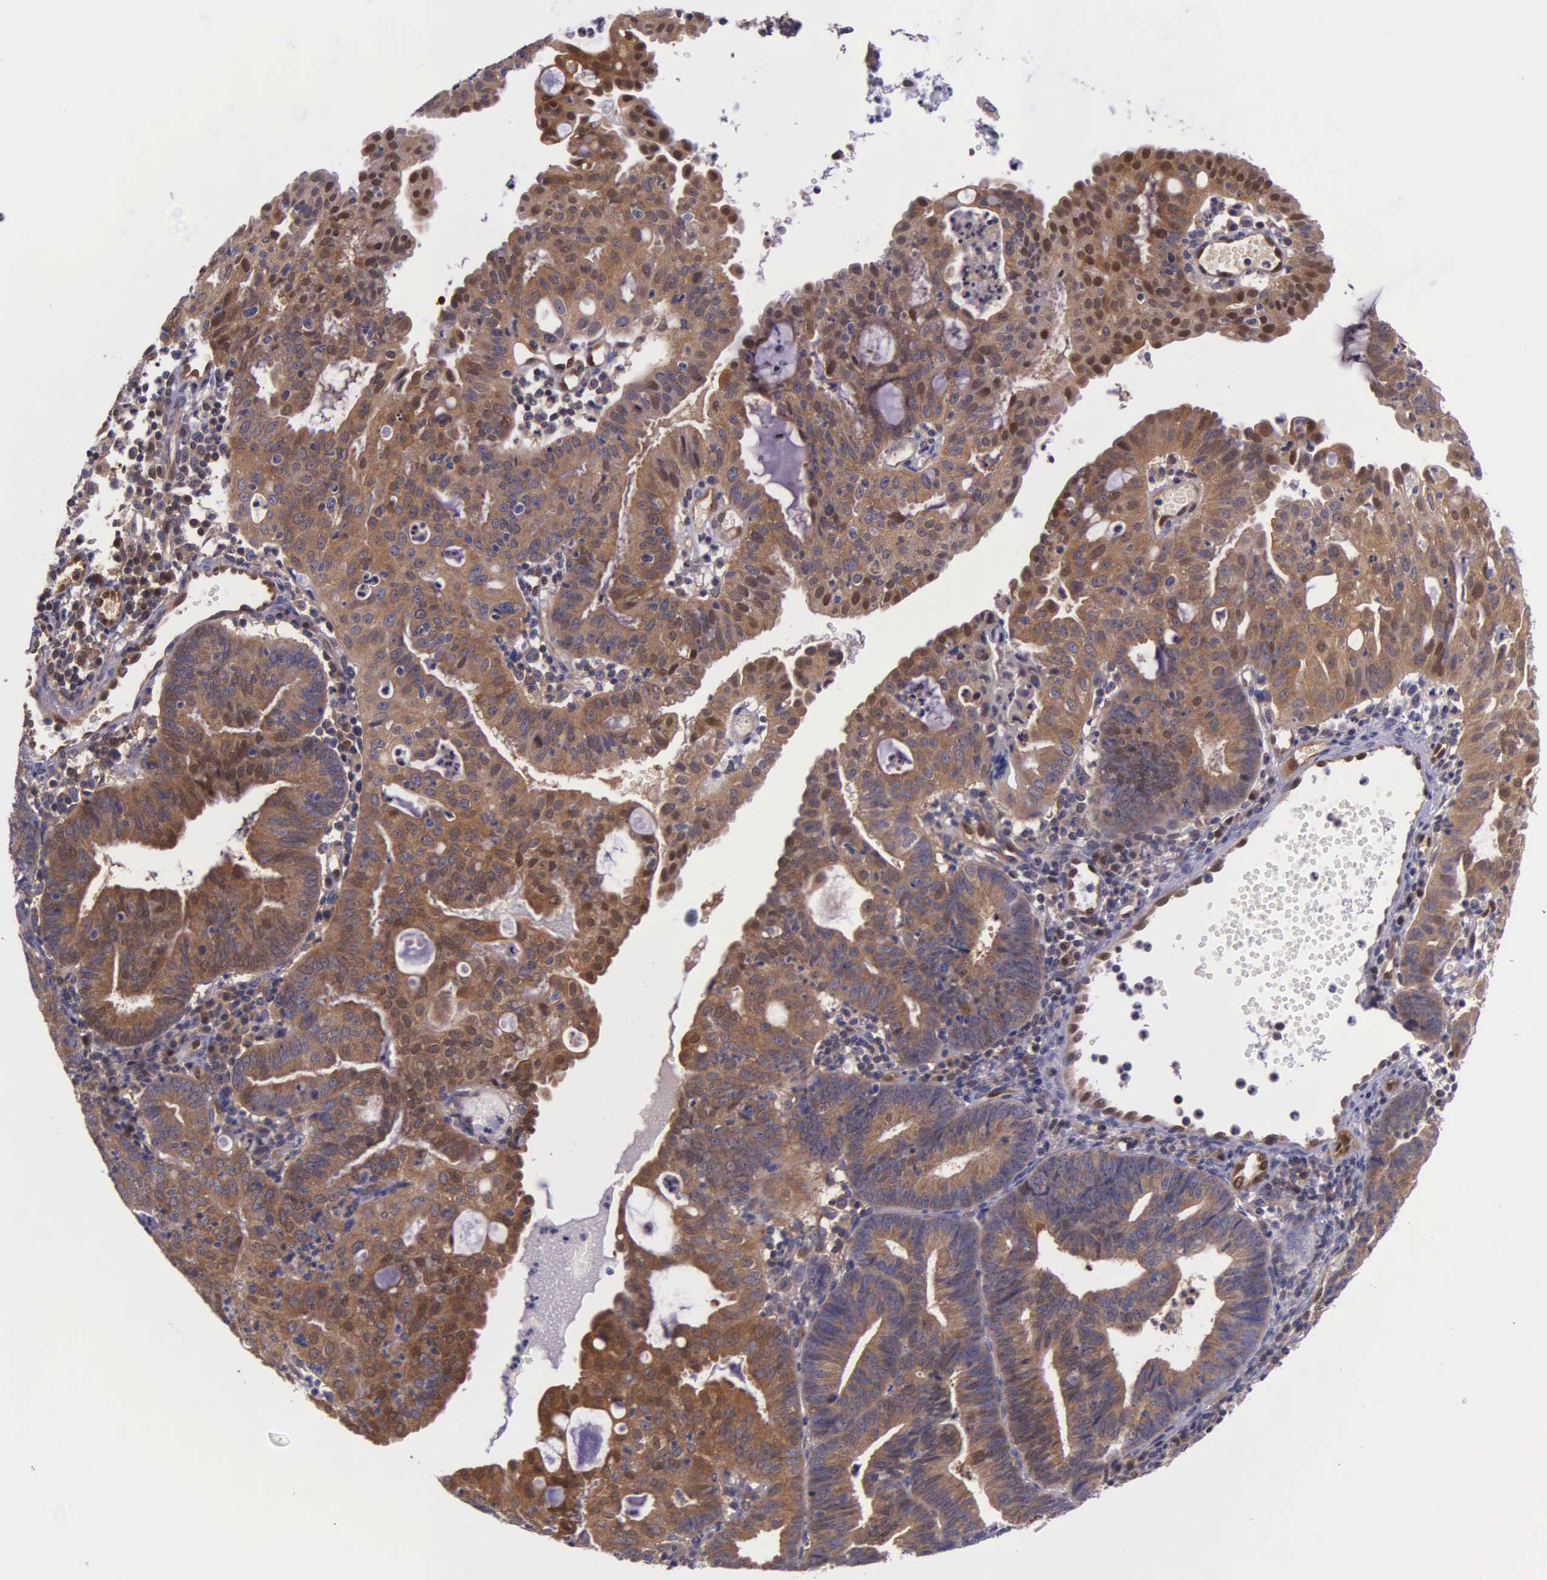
{"staining": {"intensity": "moderate", "quantity": ">75%", "location": "cytoplasmic/membranous"}, "tissue": "endometrial cancer", "cell_type": "Tumor cells", "image_type": "cancer", "snomed": [{"axis": "morphology", "description": "Adenocarcinoma, NOS"}, {"axis": "topography", "description": "Endometrium"}], "caption": "Endometrial cancer (adenocarcinoma) stained for a protein exhibits moderate cytoplasmic/membranous positivity in tumor cells.", "gene": "GMPR2", "patient": {"sex": "female", "age": 60}}